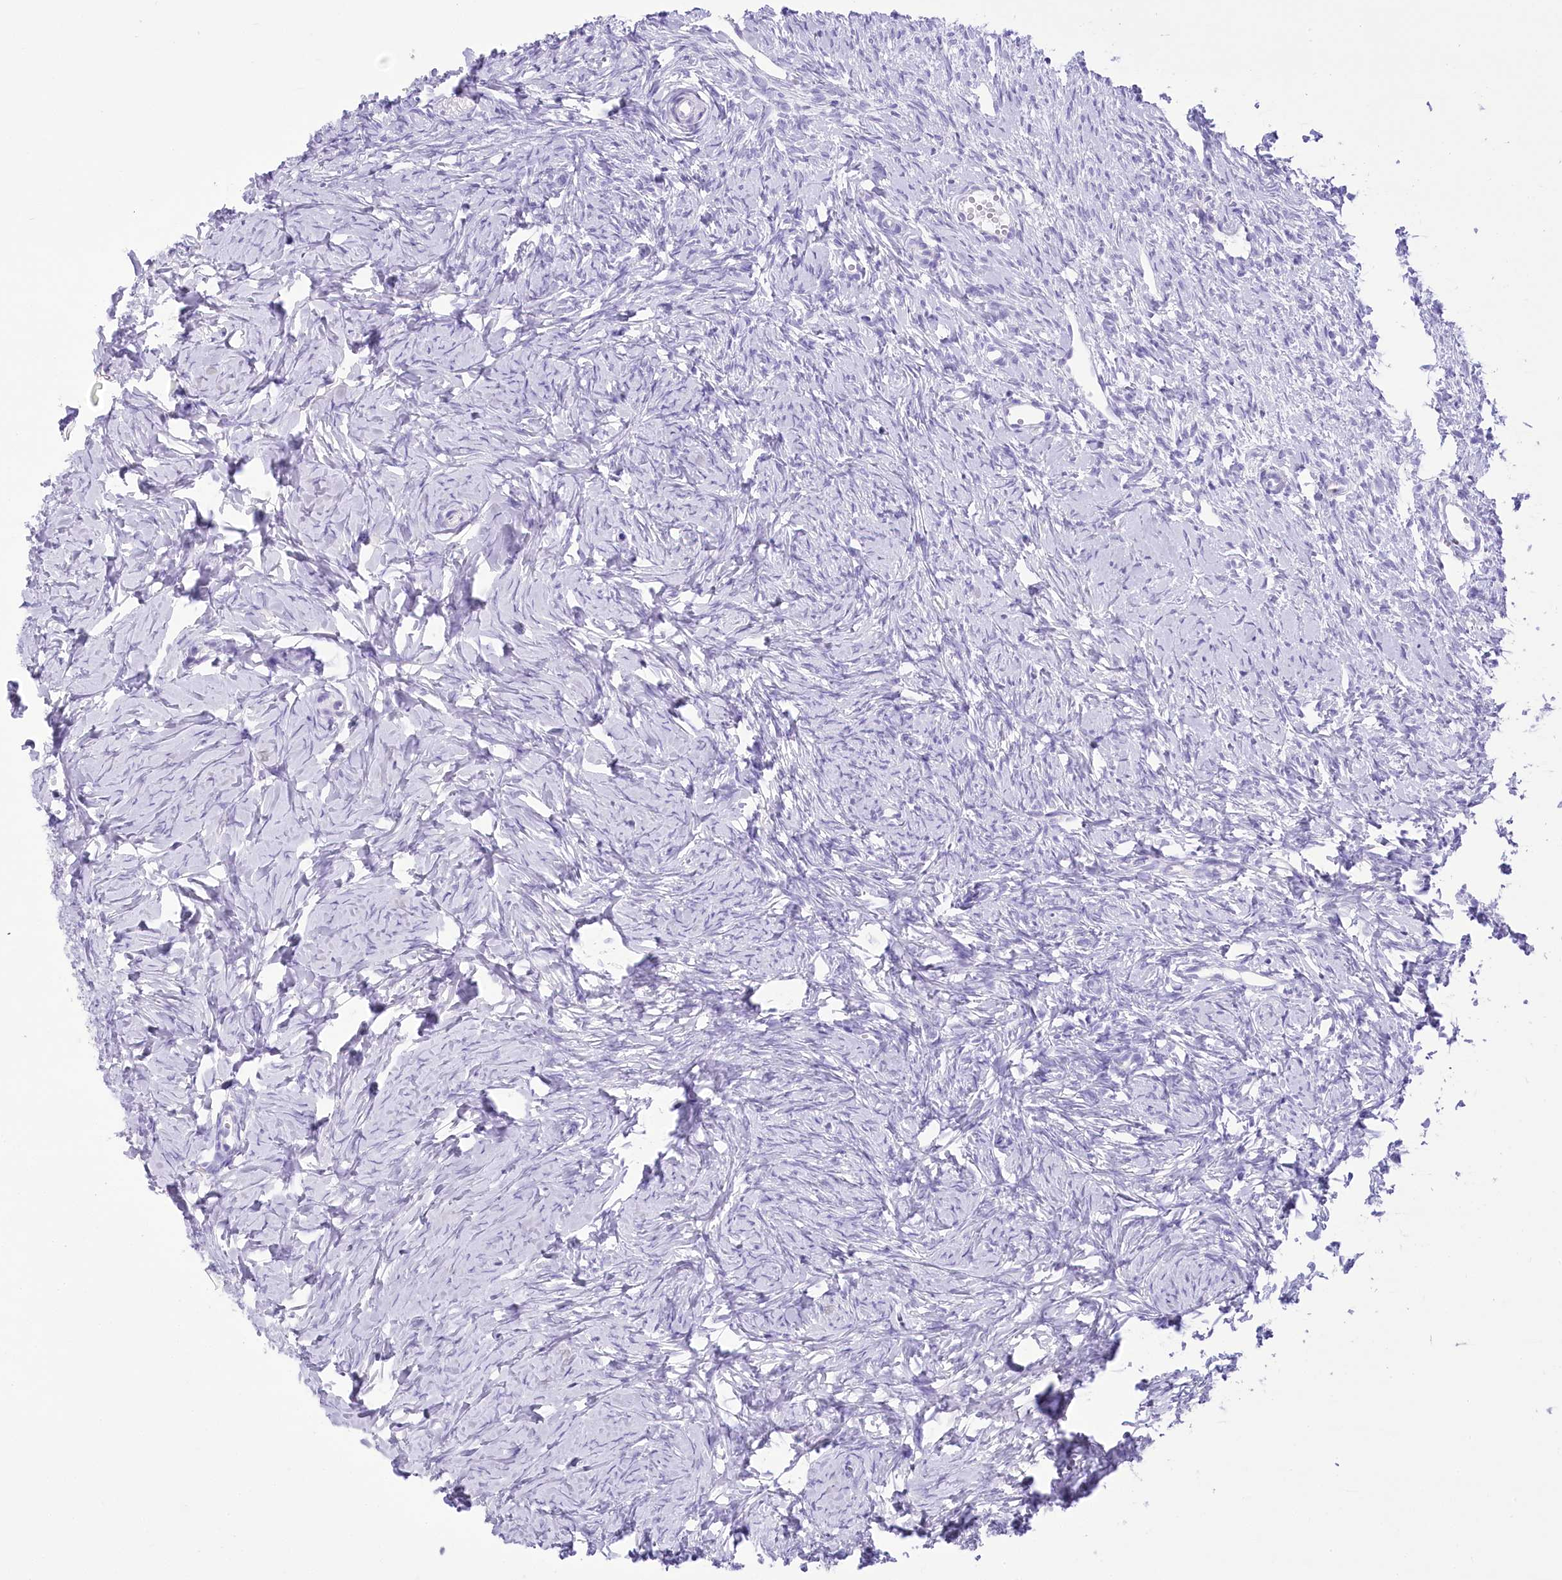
{"staining": {"intensity": "negative", "quantity": "none", "location": "none"}, "tissue": "ovary", "cell_type": "Ovarian stroma cells", "image_type": "normal", "snomed": [{"axis": "morphology", "description": "Normal tissue, NOS"}, {"axis": "topography", "description": "Ovary"}], "caption": "Human ovary stained for a protein using IHC exhibits no staining in ovarian stroma cells.", "gene": "PBLD", "patient": {"sex": "female", "age": 51}}